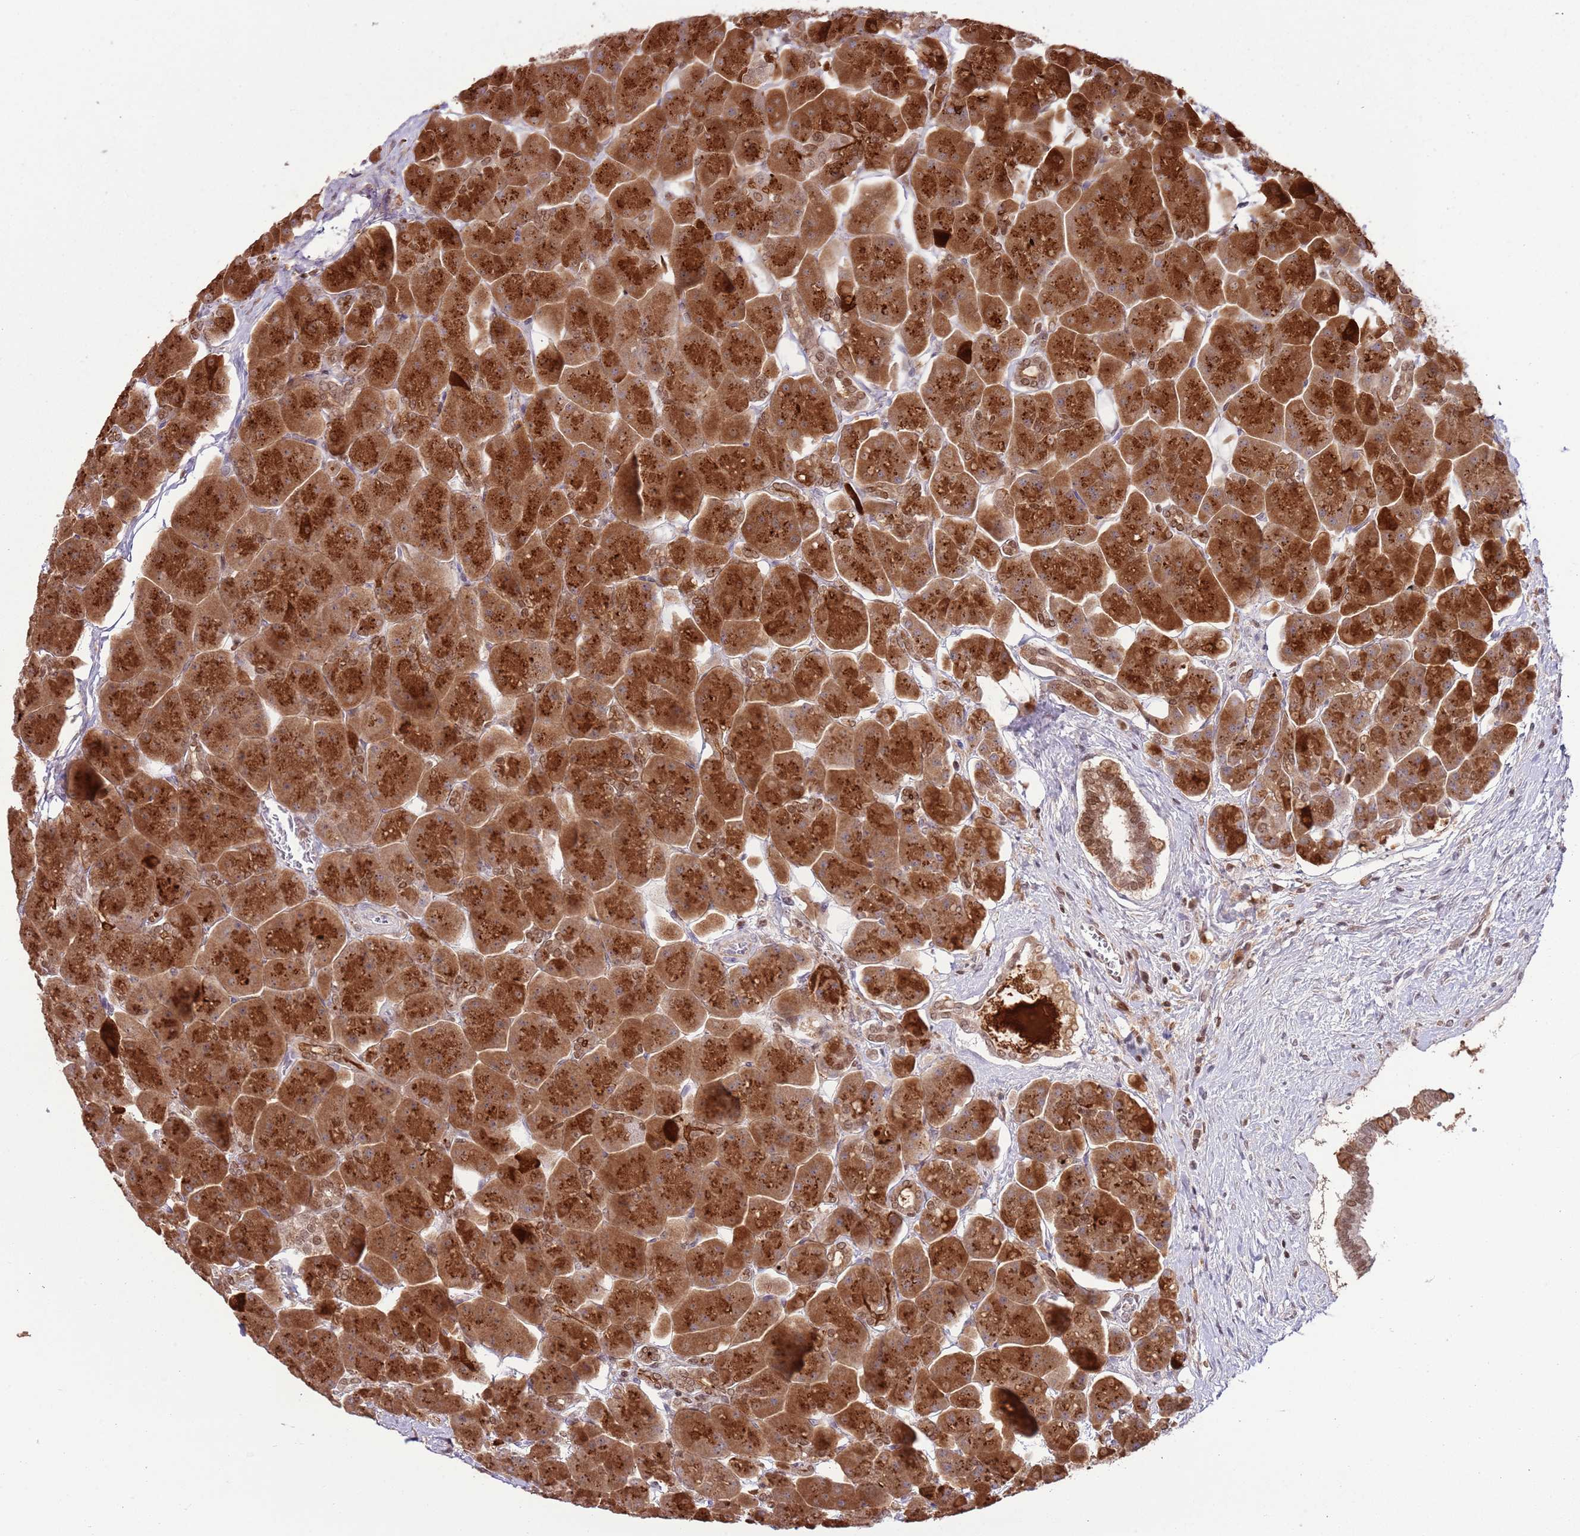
{"staining": {"intensity": "strong", "quantity": ">75%", "location": "cytoplasmic/membranous"}, "tissue": "pancreas", "cell_type": "Exocrine glandular cells", "image_type": "normal", "snomed": [{"axis": "morphology", "description": "Normal tissue, NOS"}, {"axis": "topography", "description": "Pancreas"}], "caption": "A high-resolution micrograph shows immunohistochemistry staining of unremarkable pancreas, which reveals strong cytoplasmic/membranous expression in about >75% of exocrine glandular cells.", "gene": "SELENOH", "patient": {"sex": "male", "age": 66}}